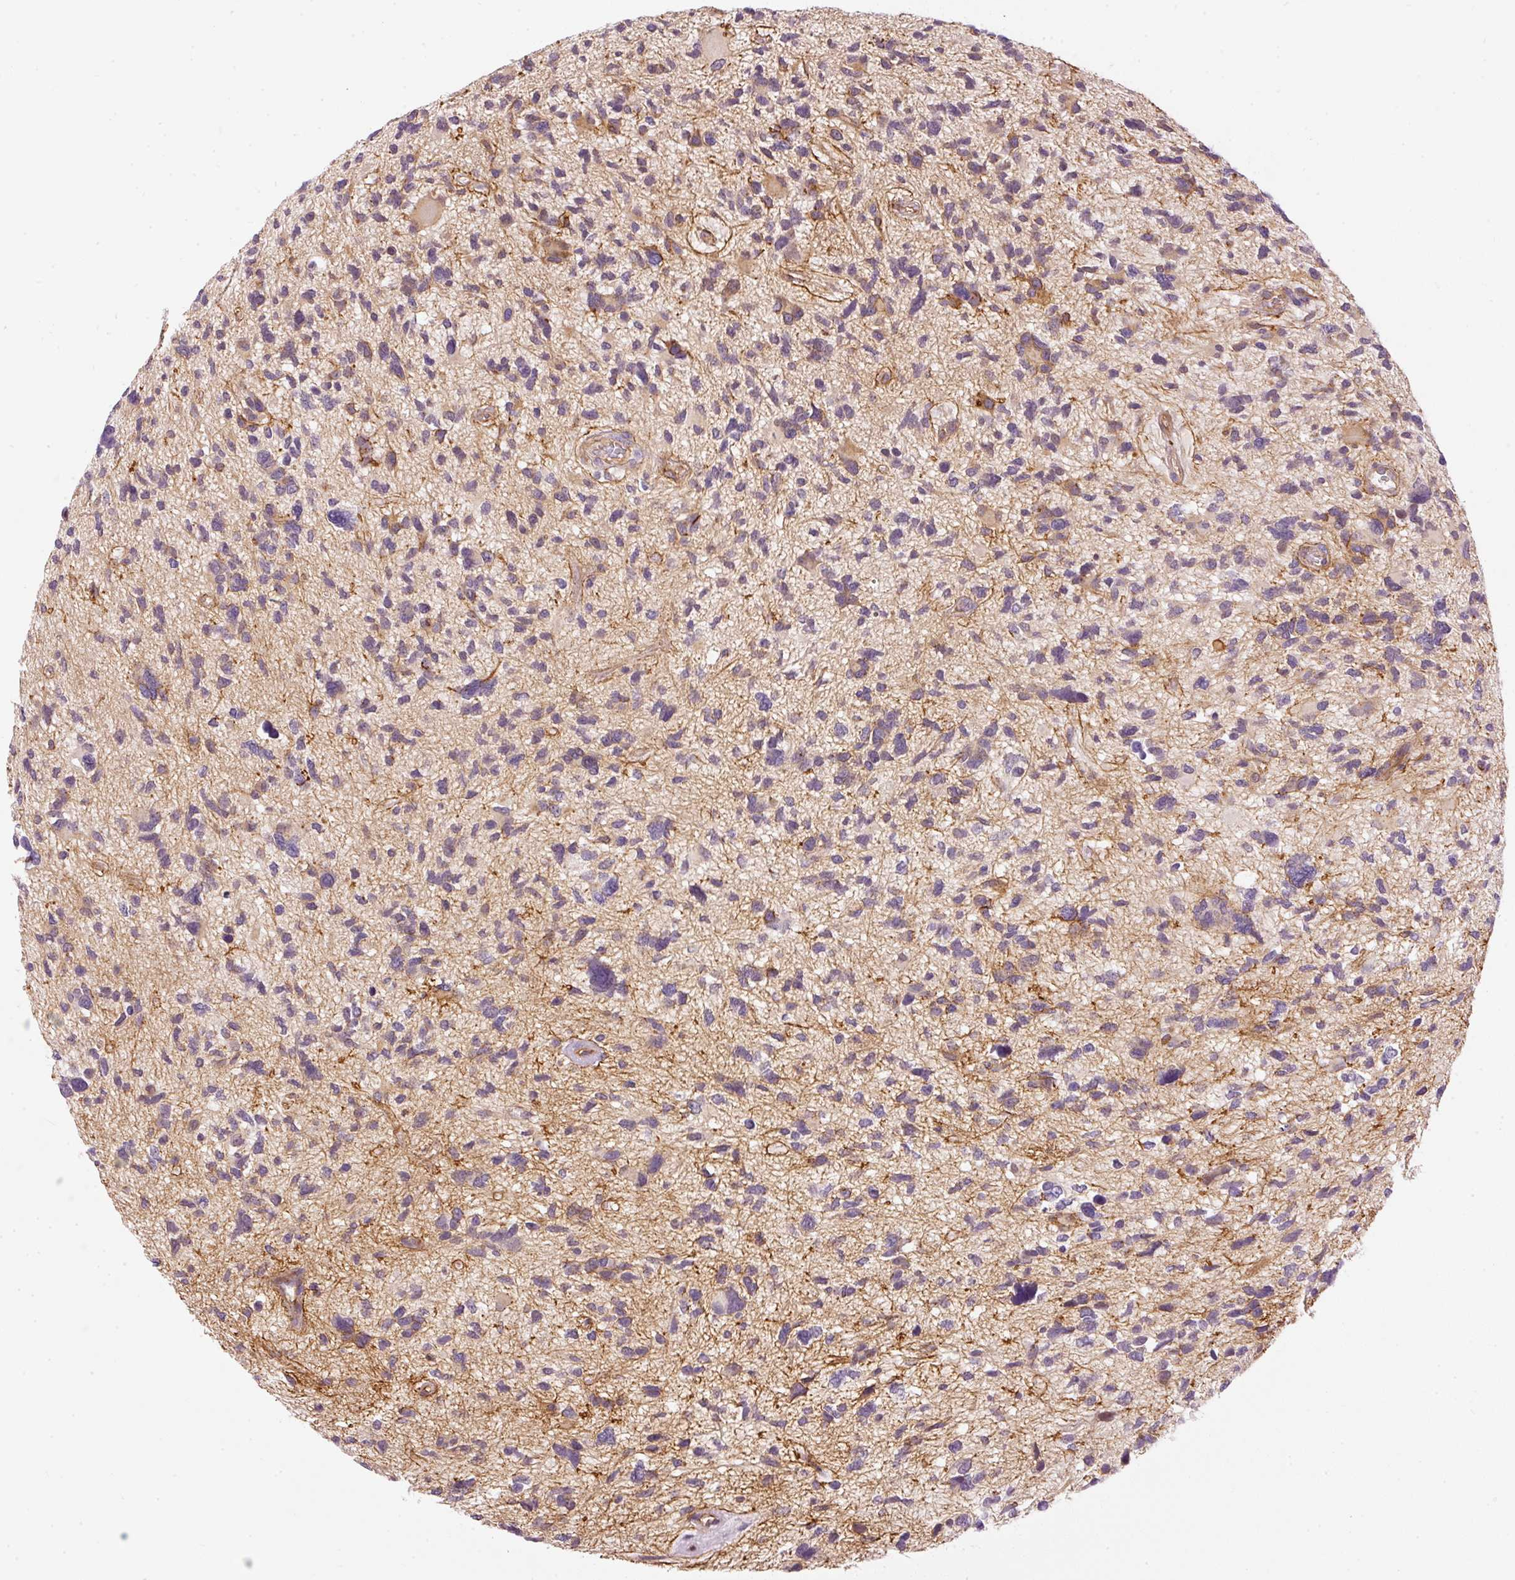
{"staining": {"intensity": "strong", "quantity": "<25%", "location": "cytoplasmic/membranous"}, "tissue": "glioma", "cell_type": "Tumor cells", "image_type": "cancer", "snomed": [{"axis": "morphology", "description": "Glioma, malignant, High grade"}, {"axis": "topography", "description": "Brain"}], "caption": "Immunohistochemical staining of human malignant glioma (high-grade) reveals medium levels of strong cytoplasmic/membranous protein expression in about <25% of tumor cells.", "gene": "OSR2", "patient": {"sex": "female", "age": 11}}